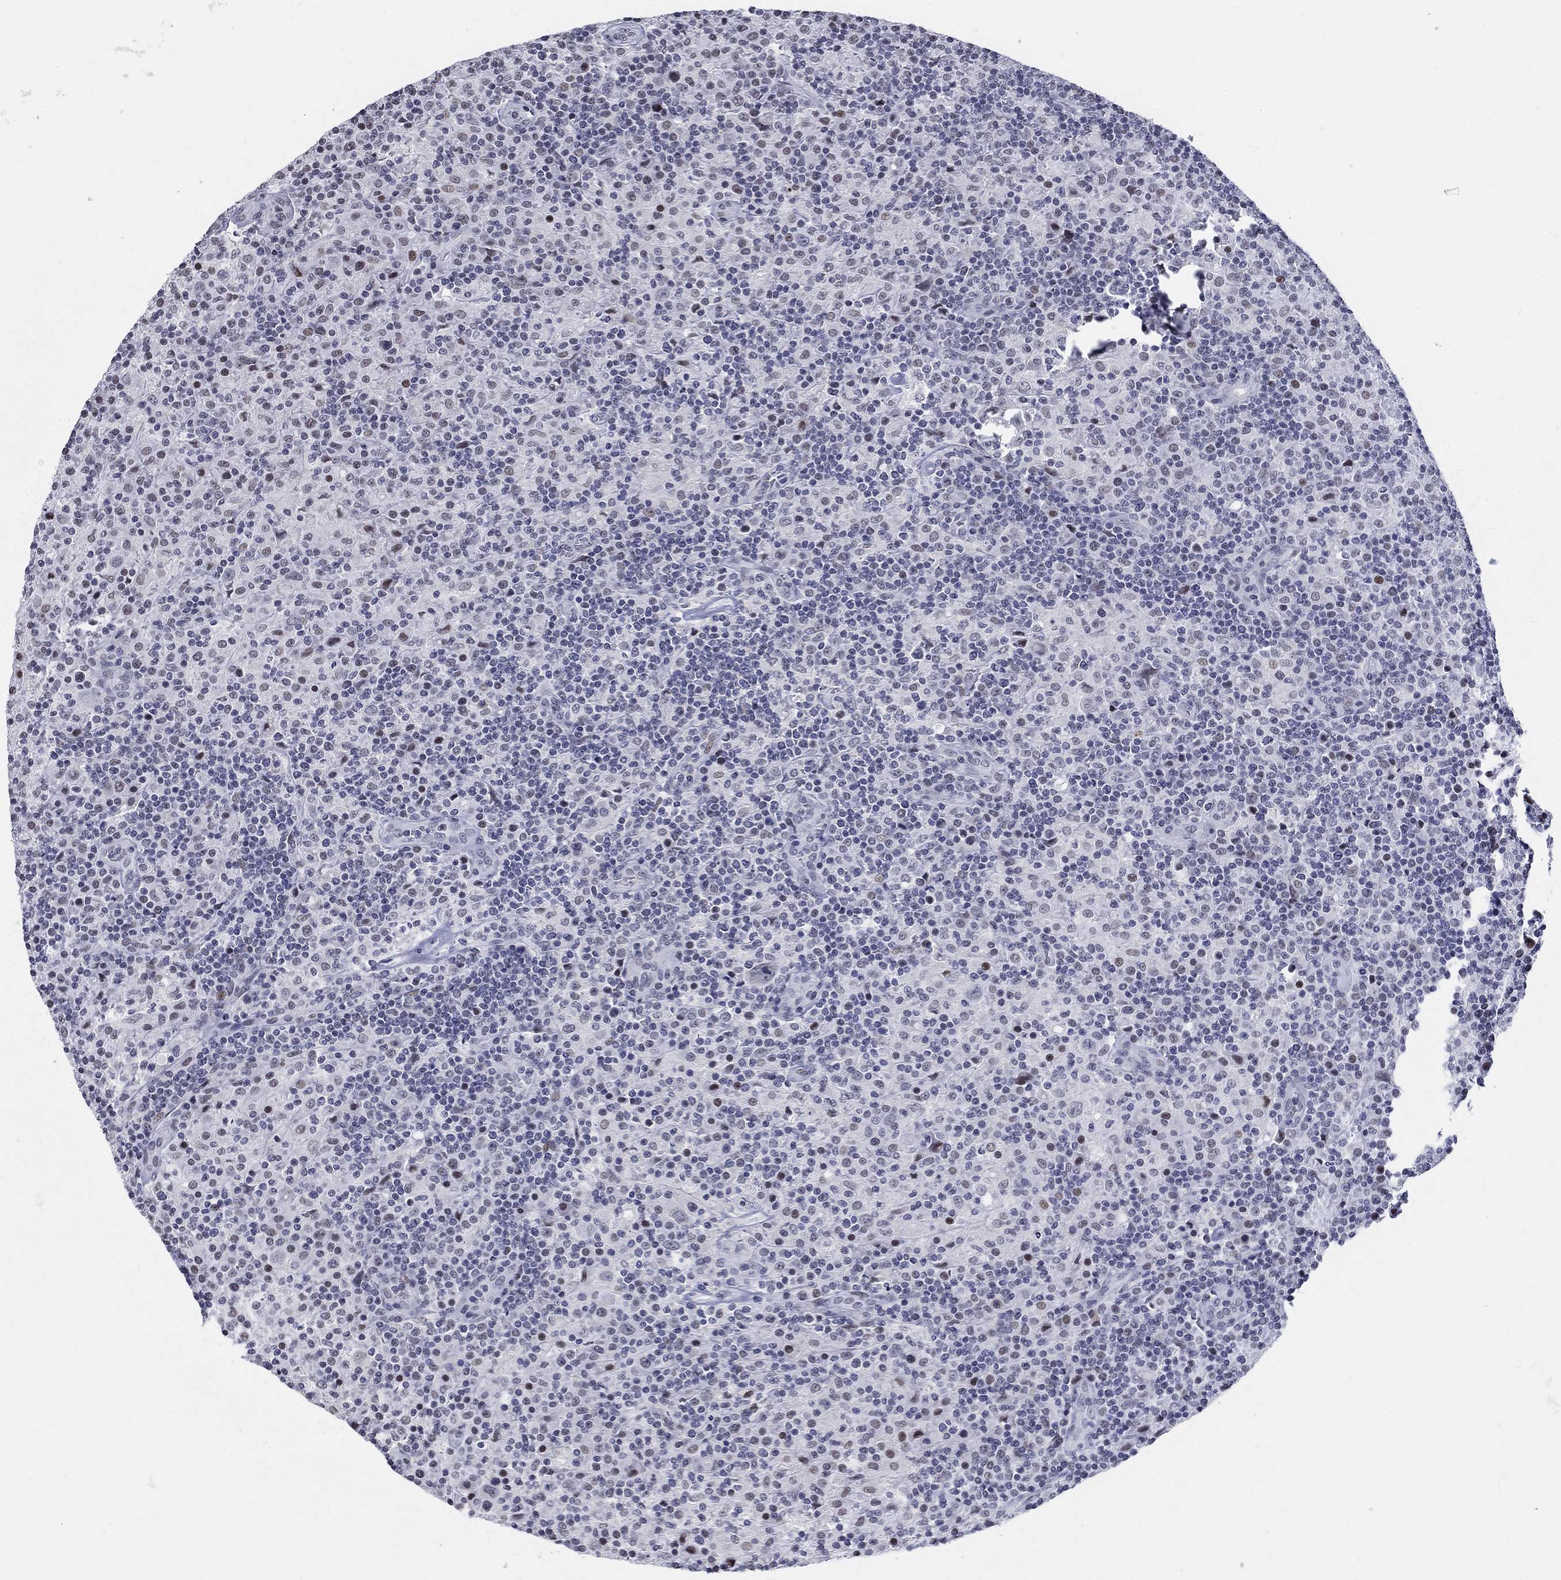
{"staining": {"intensity": "negative", "quantity": "none", "location": "none"}, "tissue": "lymphoma", "cell_type": "Tumor cells", "image_type": "cancer", "snomed": [{"axis": "morphology", "description": "Hodgkin's disease, NOS"}, {"axis": "topography", "description": "Lymph node"}], "caption": "DAB immunohistochemical staining of lymphoma demonstrates no significant positivity in tumor cells.", "gene": "BHLHE22", "patient": {"sex": "male", "age": 70}}